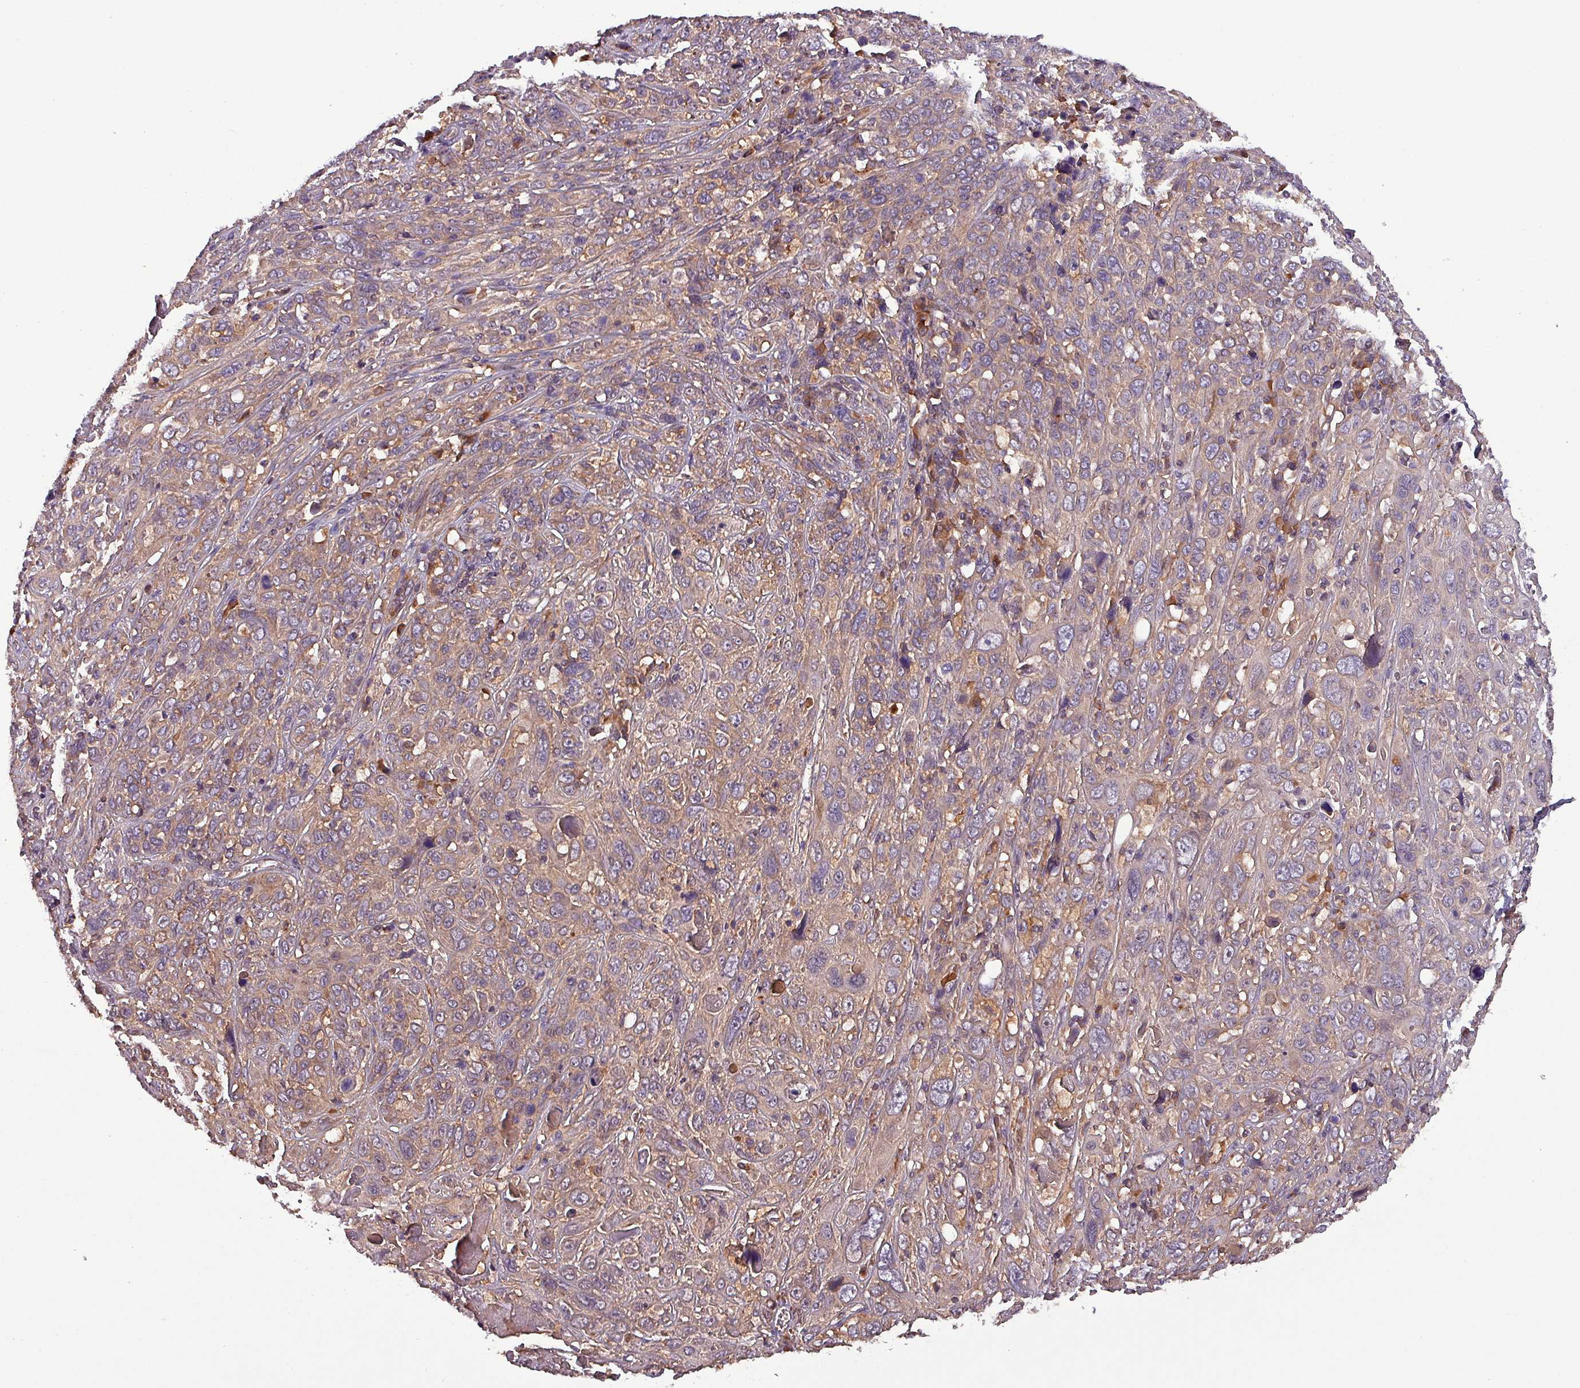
{"staining": {"intensity": "weak", "quantity": "25%-75%", "location": "cytoplasmic/membranous"}, "tissue": "cervical cancer", "cell_type": "Tumor cells", "image_type": "cancer", "snomed": [{"axis": "morphology", "description": "Squamous cell carcinoma, NOS"}, {"axis": "topography", "description": "Cervix"}], "caption": "Immunohistochemical staining of human cervical cancer (squamous cell carcinoma) reveals low levels of weak cytoplasmic/membranous protein staining in approximately 25%-75% of tumor cells.", "gene": "PAFAH1B2", "patient": {"sex": "female", "age": 46}}